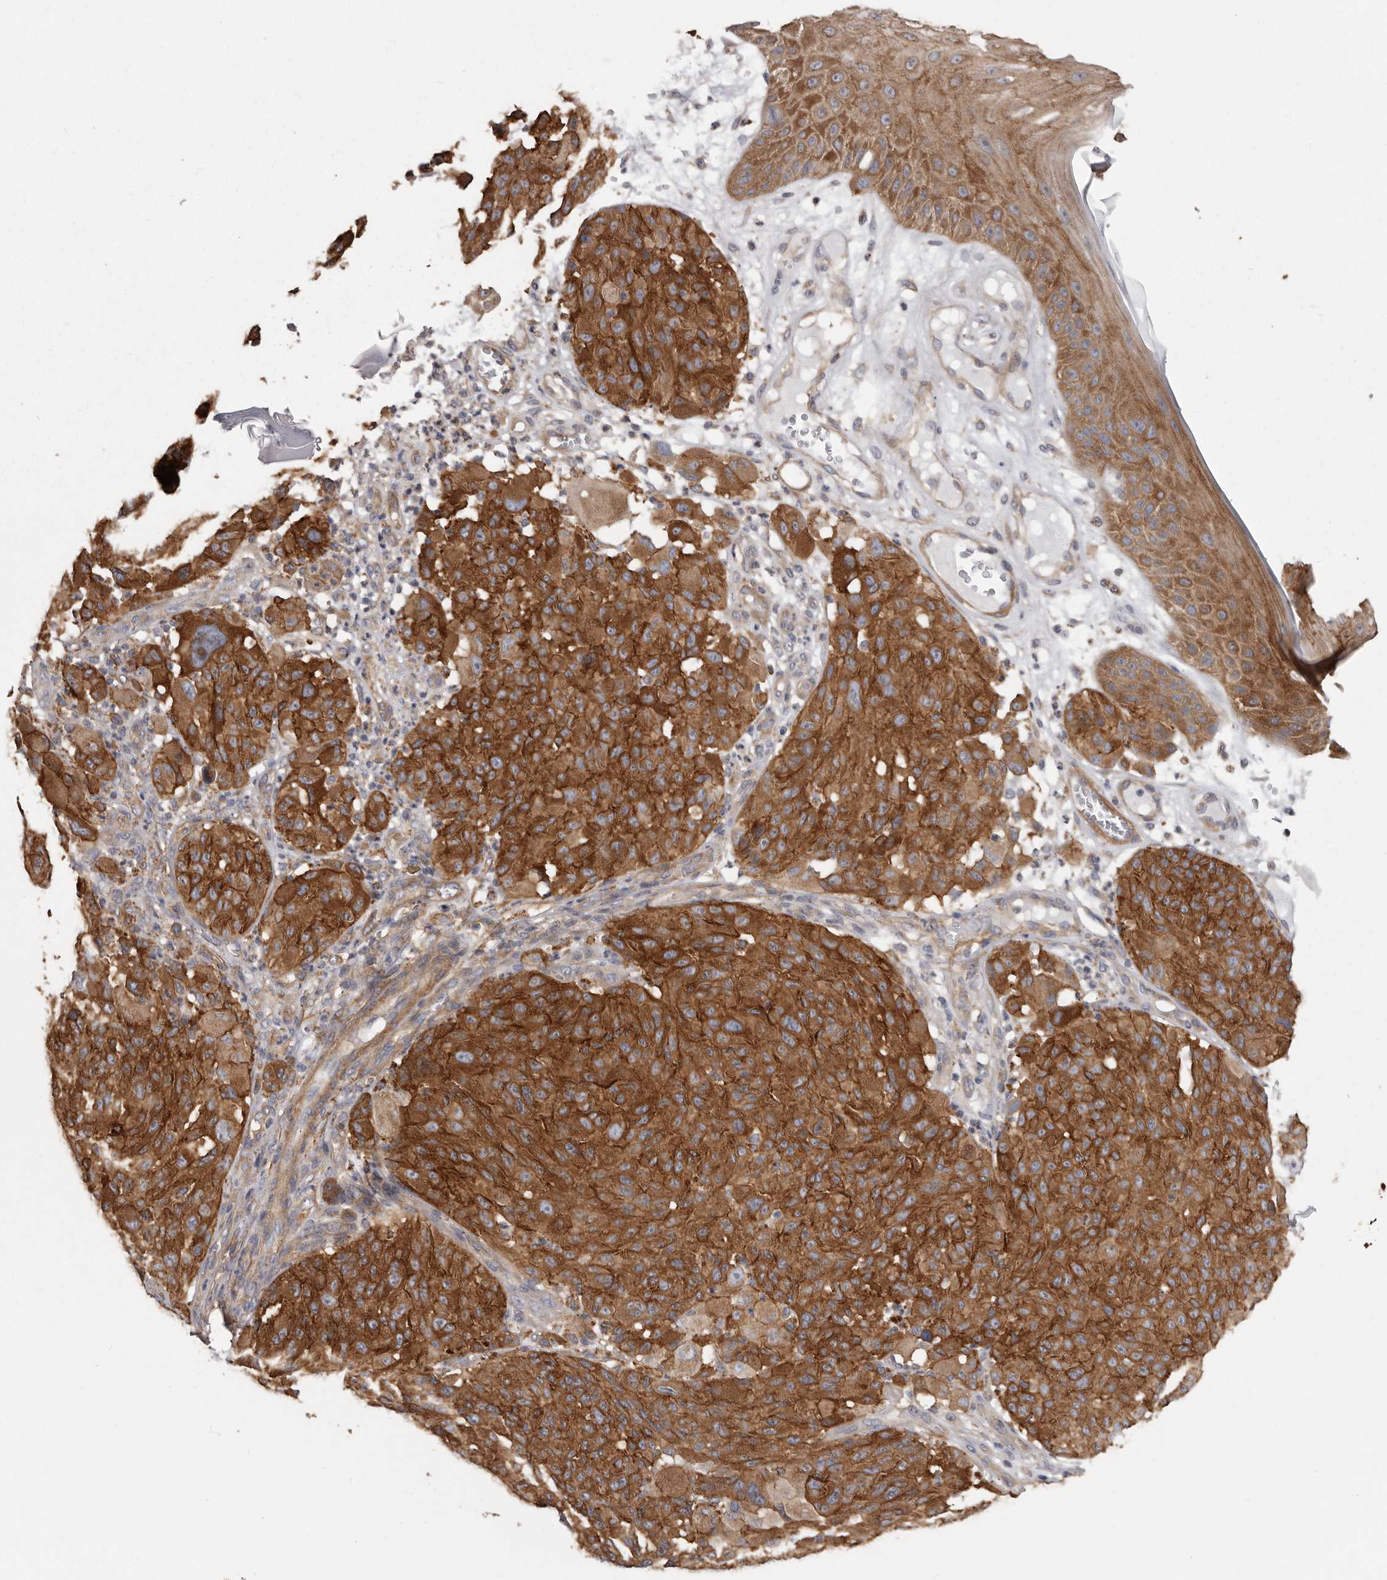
{"staining": {"intensity": "strong", "quantity": ">75%", "location": "cytoplasmic/membranous"}, "tissue": "melanoma", "cell_type": "Tumor cells", "image_type": "cancer", "snomed": [{"axis": "morphology", "description": "Malignant melanoma, NOS"}, {"axis": "topography", "description": "Skin"}], "caption": "Protein expression analysis of human melanoma reveals strong cytoplasmic/membranous expression in about >75% of tumor cells.", "gene": "ENAH", "patient": {"sex": "male", "age": 83}}